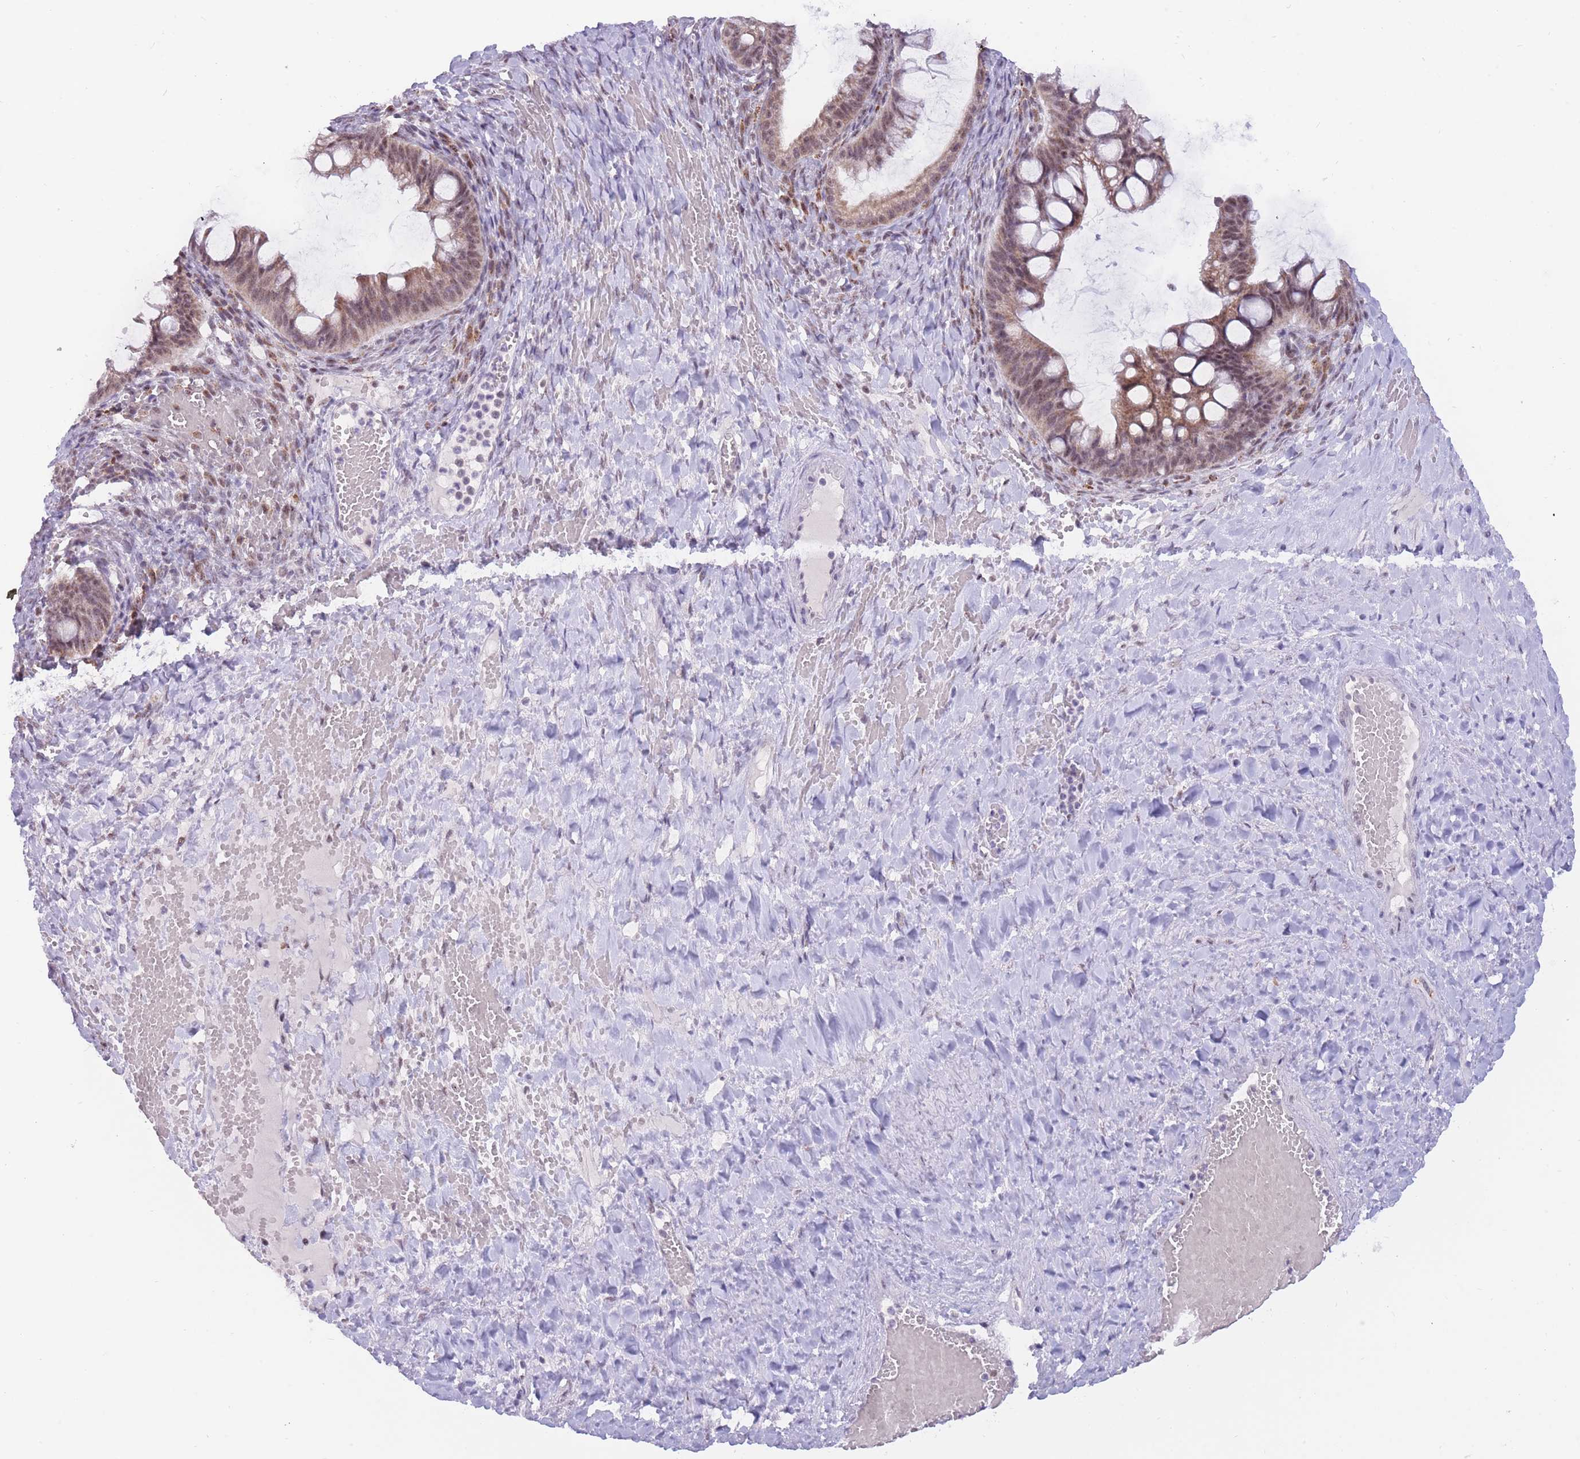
{"staining": {"intensity": "weak", "quantity": ">75%", "location": "cytoplasmic/membranous,nuclear"}, "tissue": "ovarian cancer", "cell_type": "Tumor cells", "image_type": "cancer", "snomed": [{"axis": "morphology", "description": "Cystadenocarcinoma, mucinous, NOS"}, {"axis": "topography", "description": "Ovary"}], "caption": "A brown stain labels weak cytoplasmic/membranous and nuclear positivity of a protein in ovarian mucinous cystadenocarcinoma tumor cells. The staining is performed using DAB brown chromogen to label protein expression. The nuclei are counter-stained blue using hematoxylin.", "gene": "CYP2B6", "patient": {"sex": "female", "age": 73}}